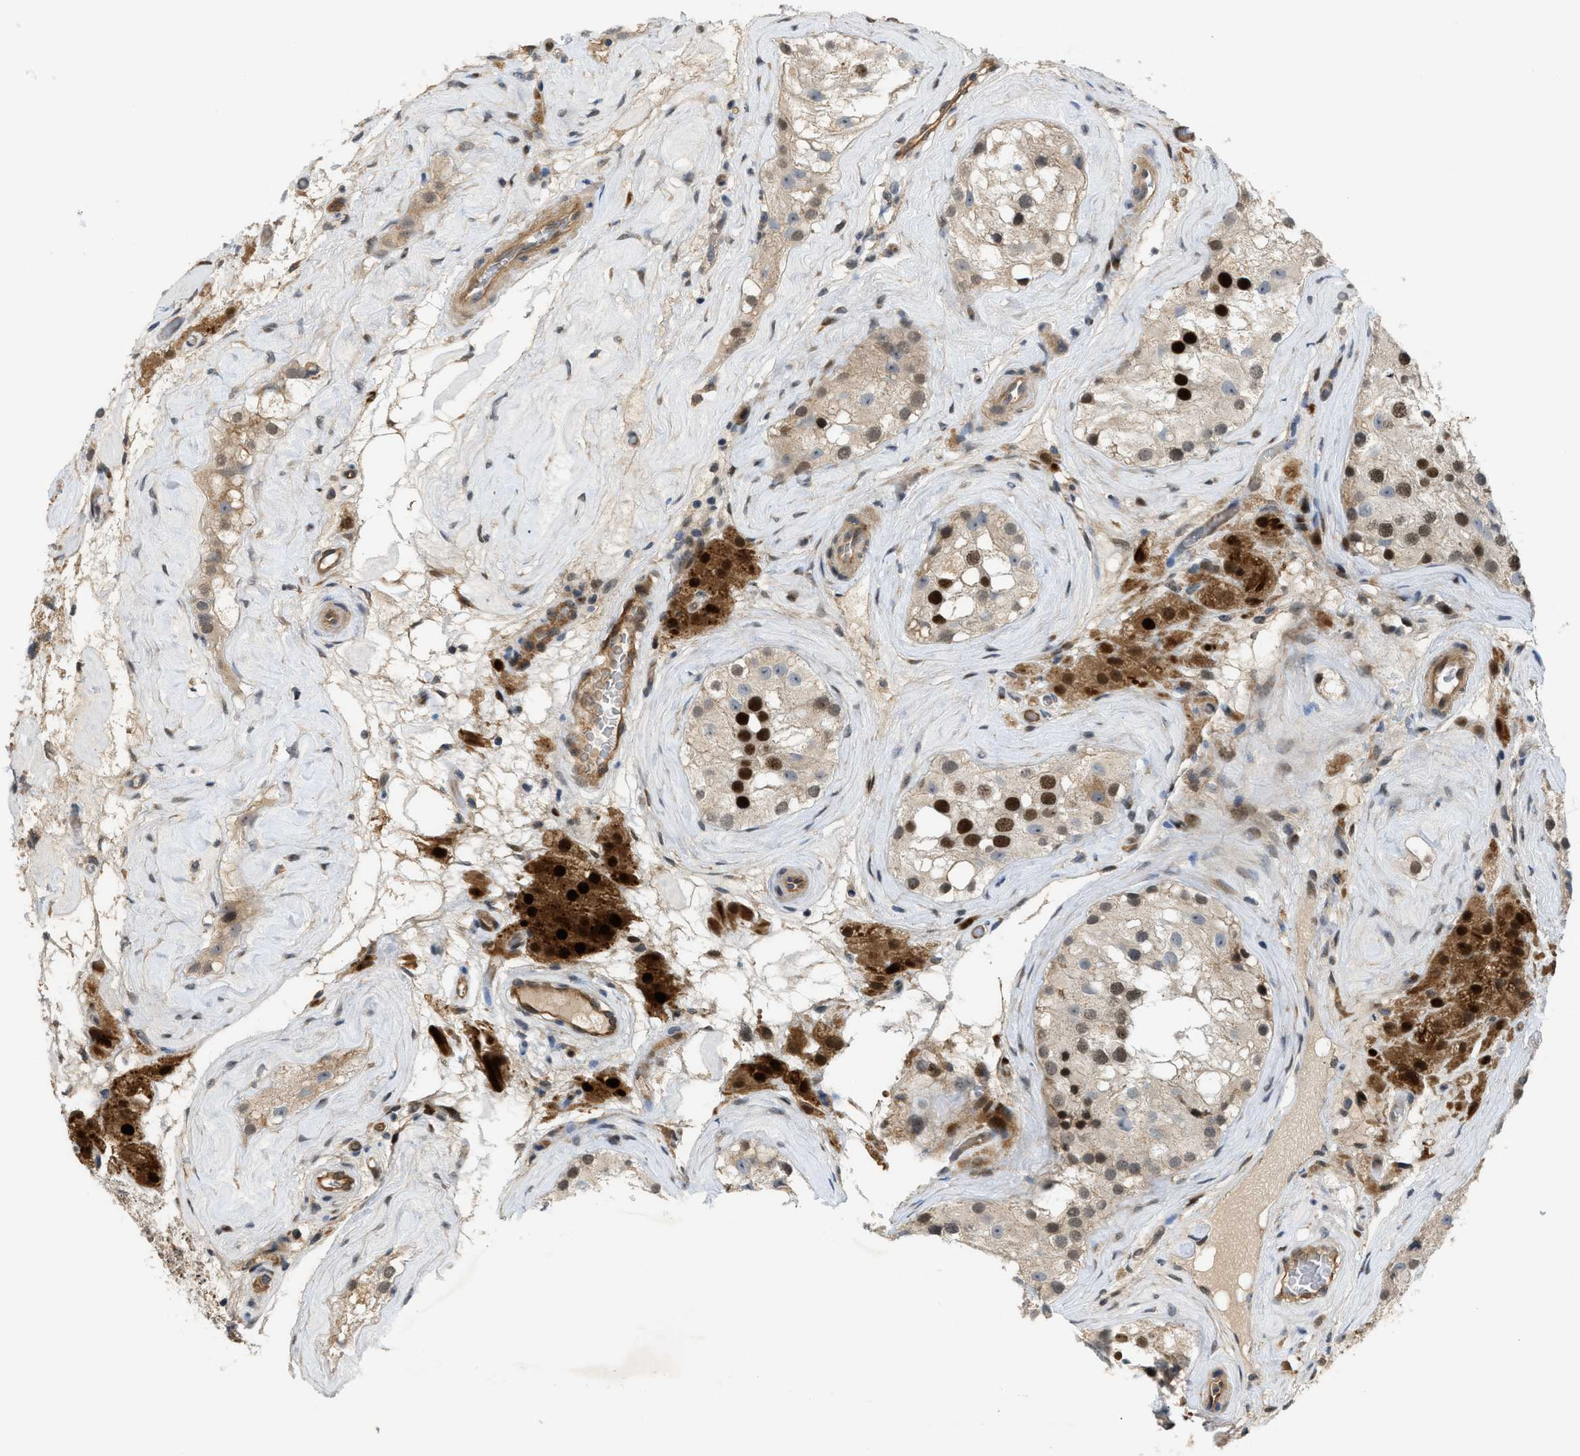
{"staining": {"intensity": "strong", "quantity": "25%-75%", "location": "nuclear"}, "tissue": "testis", "cell_type": "Cells in seminiferous ducts", "image_type": "normal", "snomed": [{"axis": "morphology", "description": "Normal tissue, NOS"}, {"axis": "morphology", "description": "Seminoma, NOS"}, {"axis": "topography", "description": "Testis"}], "caption": "Immunohistochemical staining of normal human testis demonstrates high levels of strong nuclear expression in approximately 25%-75% of cells in seminiferous ducts.", "gene": "TRAK2", "patient": {"sex": "male", "age": 71}}